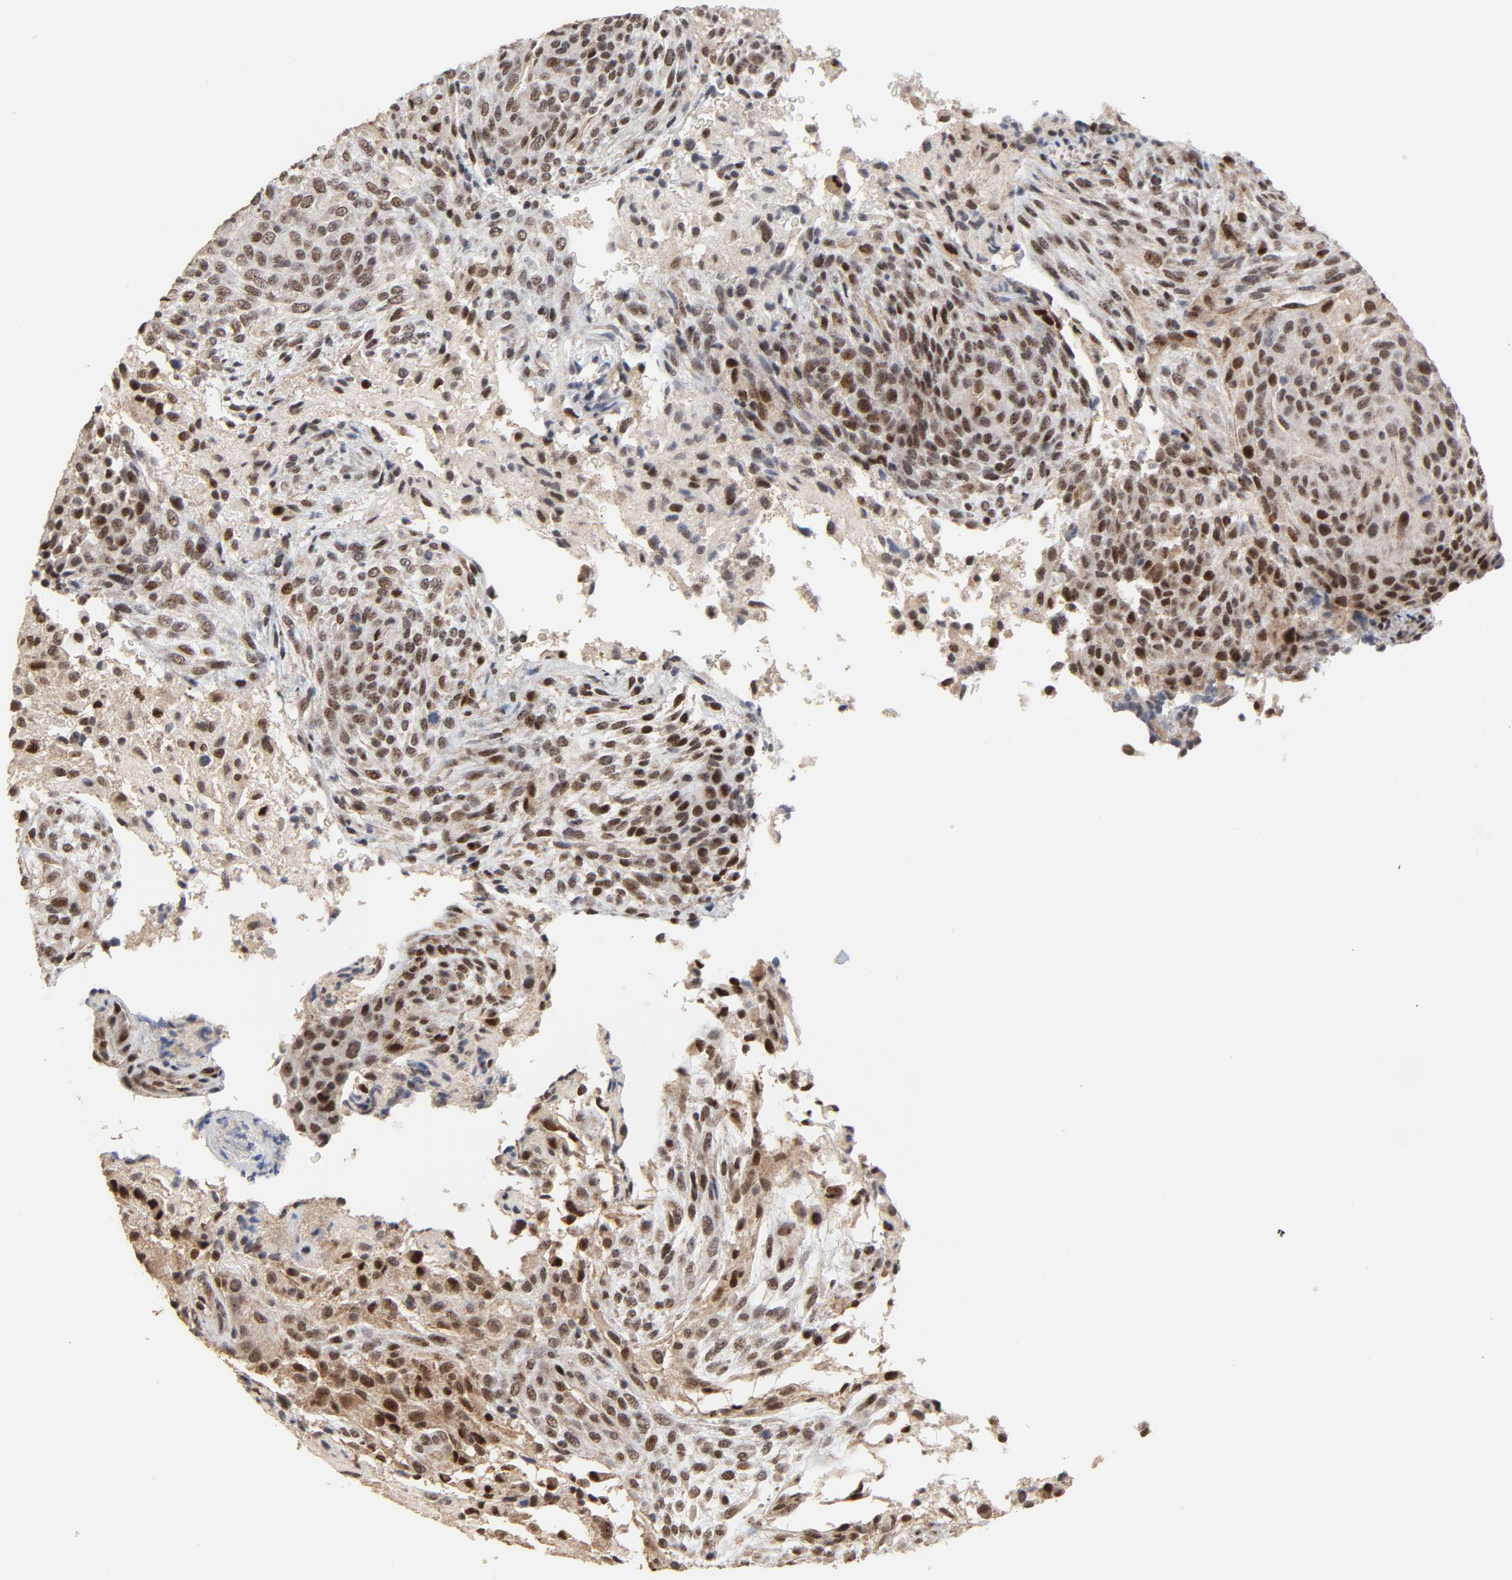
{"staining": {"intensity": "strong", "quantity": "25%-75%", "location": "nuclear"}, "tissue": "glioma", "cell_type": "Tumor cells", "image_type": "cancer", "snomed": [{"axis": "morphology", "description": "Glioma, malignant, High grade"}, {"axis": "topography", "description": "Cerebral cortex"}], "caption": "Immunohistochemistry histopathology image of glioma stained for a protein (brown), which reveals high levels of strong nuclear positivity in approximately 25%-75% of tumor cells.", "gene": "TP53RK", "patient": {"sex": "female", "age": 55}}